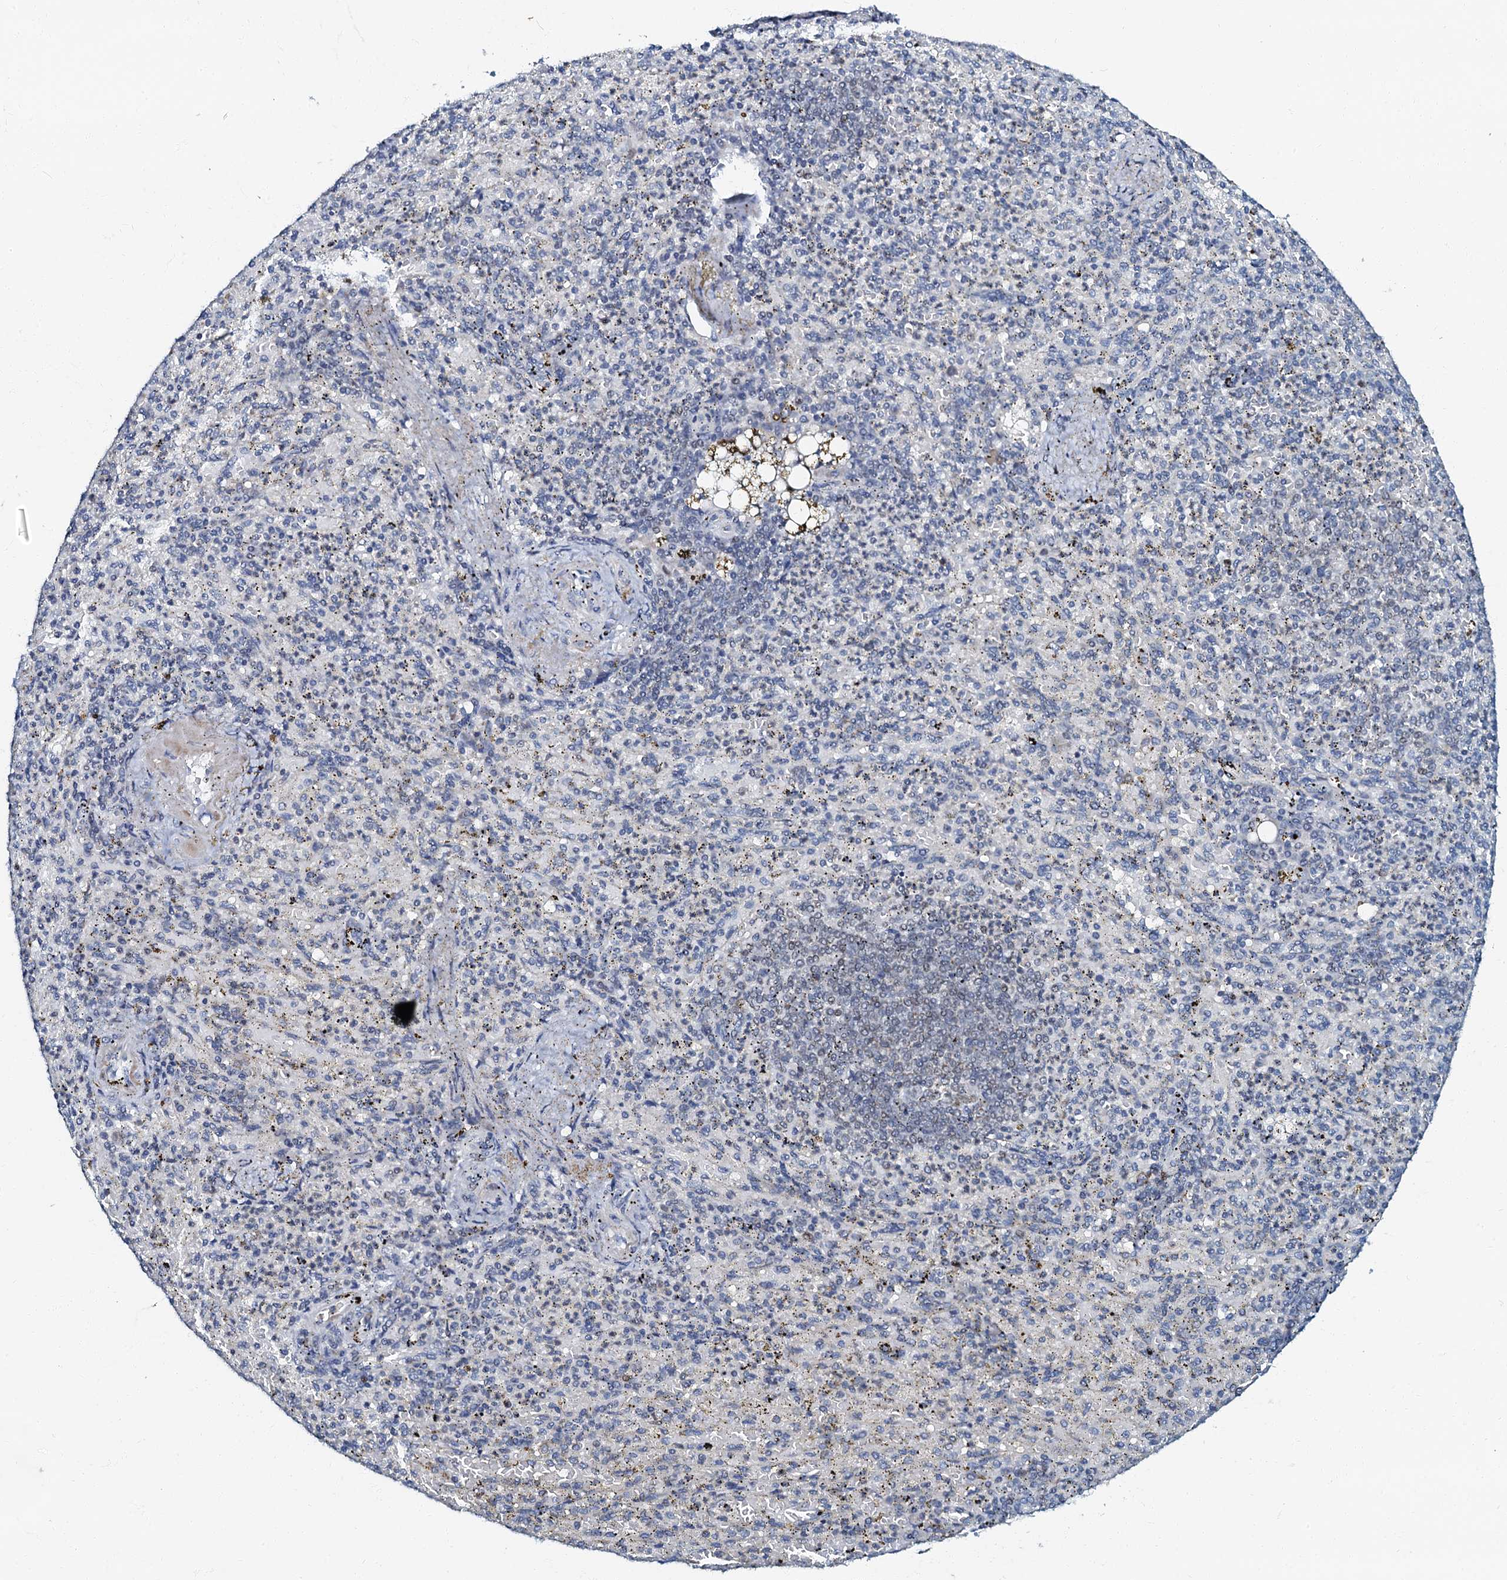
{"staining": {"intensity": "negative", "quantity": "none", "location": "none"}, "tissue": "spleen", "cell_type": "Cells in red pulp", "image_type": "normal", "snomed": [{"axis": "morphology", "description": "Normal tissue, NOS"}, {"axis": "topography", "description": "Spleen"}], "caption": "The histopathology image demonstrates no staining of cells in red pulp in unremarkable spleen.", "gene": "MRPL51", "patient": {"sex": "female", "age": 74}}